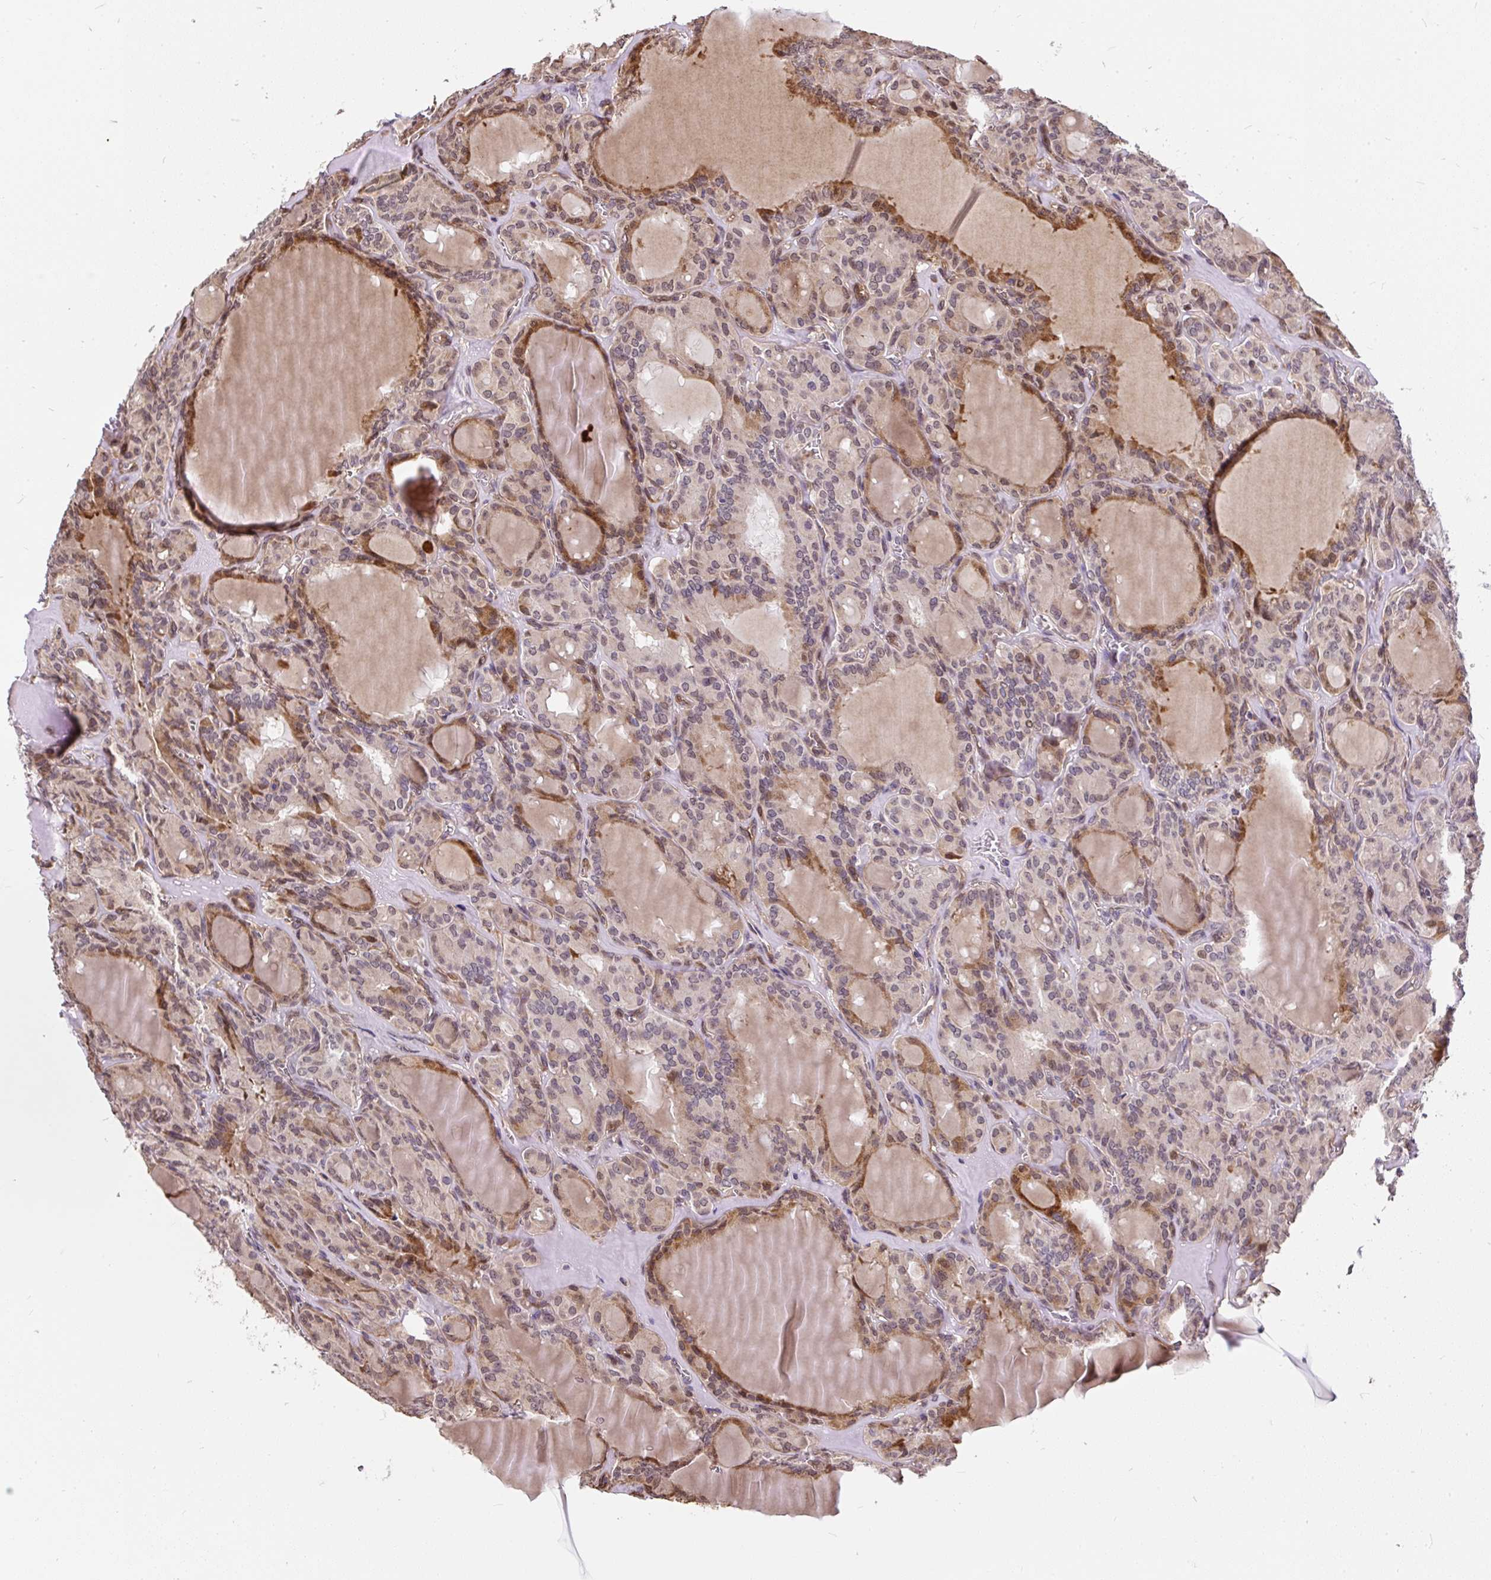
{"staining": {"intensity": "moderate", "quantity": "<25%", "location": "cytoplasmic/membranous"}, "tissue": "thyroid cancer", "cell_type": "Tumor cells", "image_type": "cancer", "snomed": [{"axis": "morphology", "description": "Papillary adenocarcinoma, NOS"}, {"axis": "topography", "description": "Thyroid gland"}], "caption": "Immunohistochemical staining of human thyroid cancer exhibits low levels of moderate cytoplasmic/membranous protein staining in approximately <25% of tumor cells.", "gene": "PUS7L", "patient": {"sex": "male", "age": 87}}